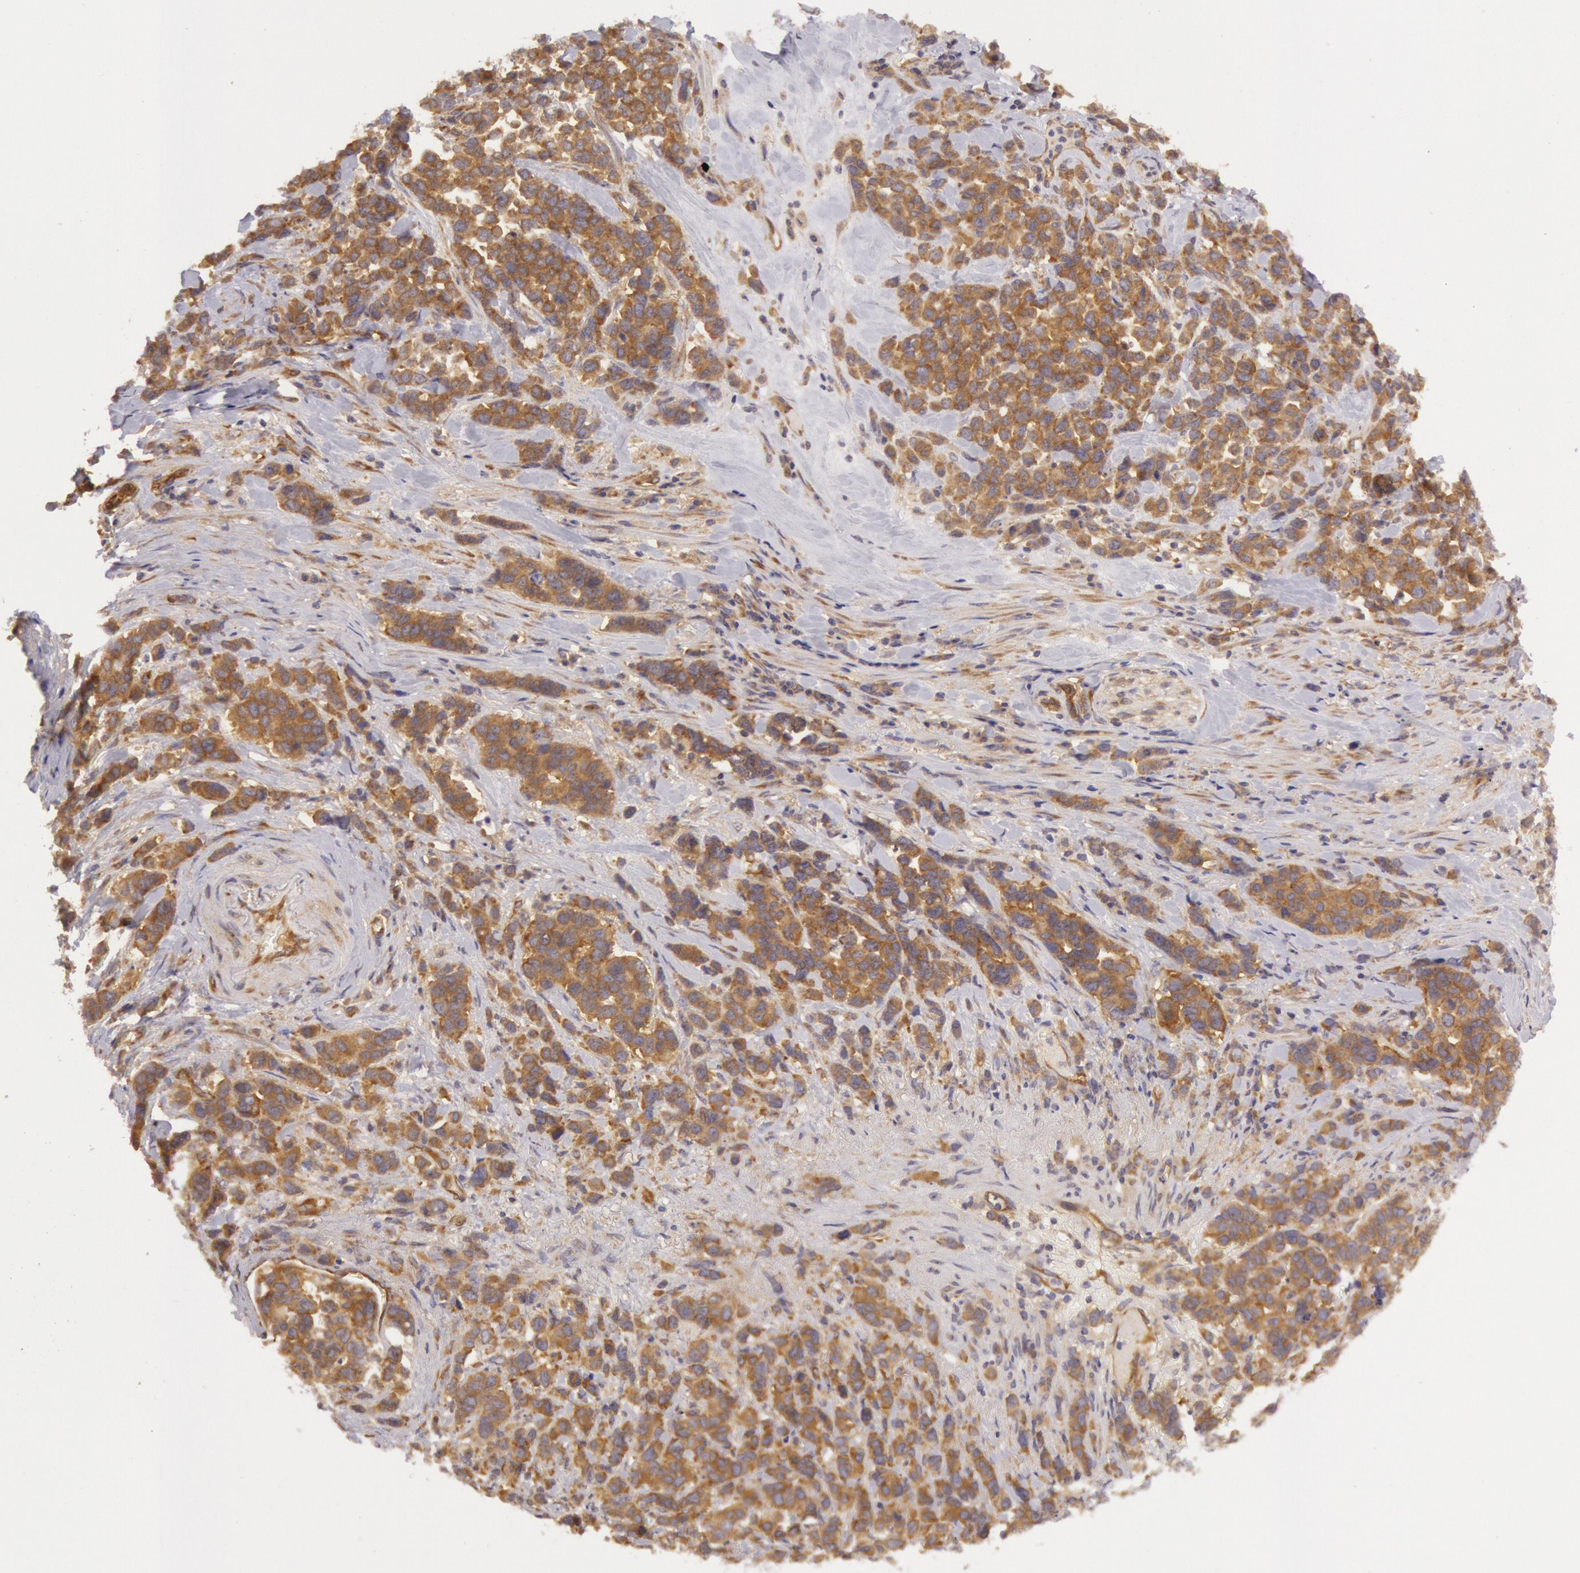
{"staining": {"intensity": "moderate", "quantity": ">75%", "location": "cytoplasmic/membranous"}, "tissue": "stomach cancer", "cell_type": "Tumor cells", "image_type": "cancer", "snomed": [{"axis": "morphology", "description": "Adenocarcinoma, NOS"}, {"axis": "topography", "description": "Stomach, upper"}], "caption": "Immunohistochemical staining of human adenocarcinoma (stomach) shows medium levels of moderate cytoplasmic/membranous protein staining in approximately >75% of tumor cells.", "gene": "CHUK", "patient": {"sex": "male", "age": 71}}